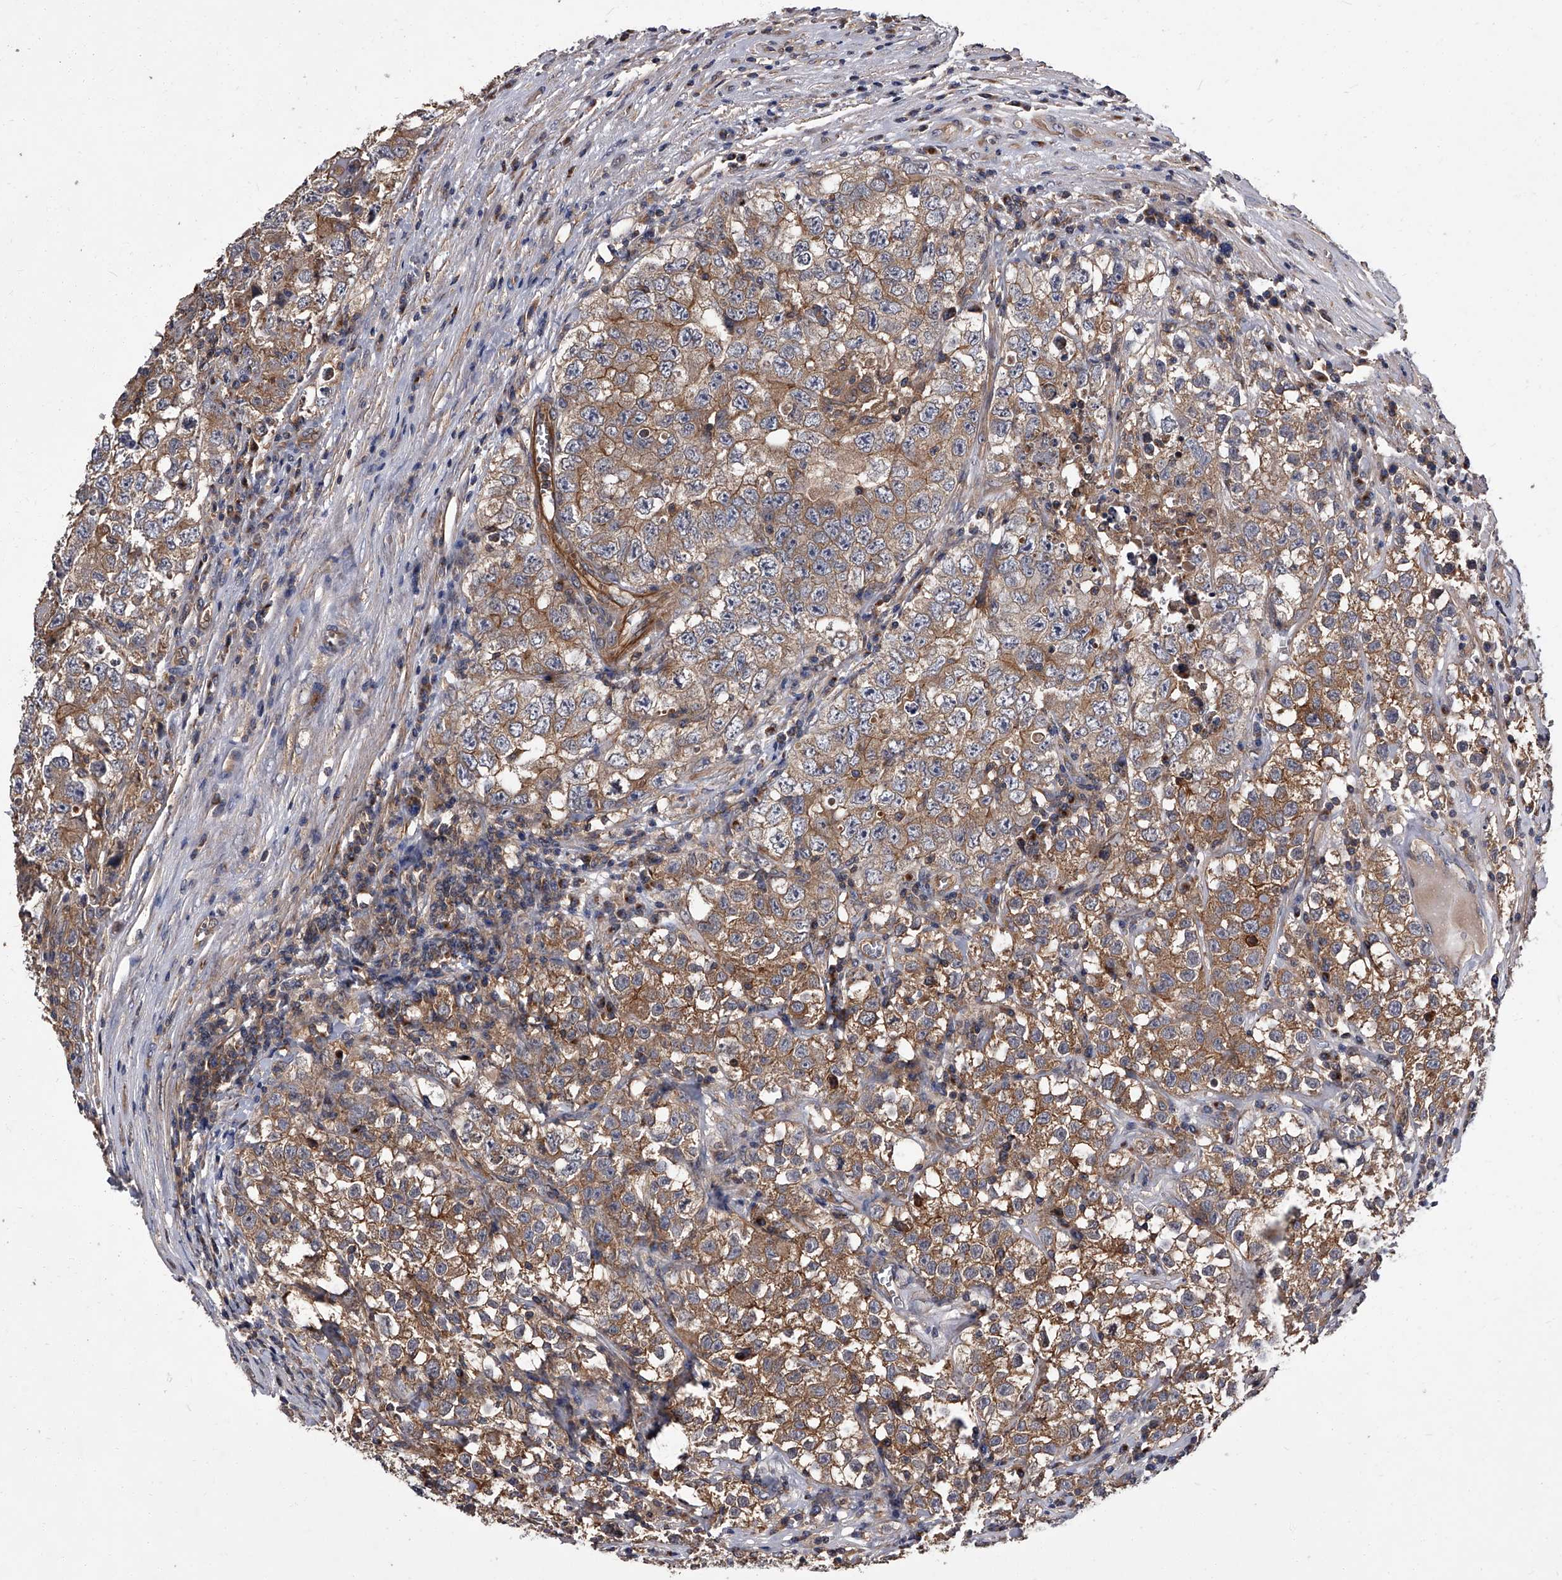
{"staining": {"intensity": "moderate", "quantity": ">75%", "location": "cytoplasmic/membranous"}, "tissue": "testis cancer", "cell_type": "Tumor cells", "image_type": "cancer", "snomed": [{"axis": "morphology", "description": "Seminoma, NOS"}, {"axis": "morphology", "description": "Carcinoma, Embryonal, NOS"}, {"axis": "topography", "description": "Testis"}], "caption": "Protein expression analysis of human testis embryonal carcinoma reveals moderate cytoplasmic/membranous positivity in approximately >75% of tumor cells.", "gene": "STK36", "patient": {"sex": "male", "age": 43}}